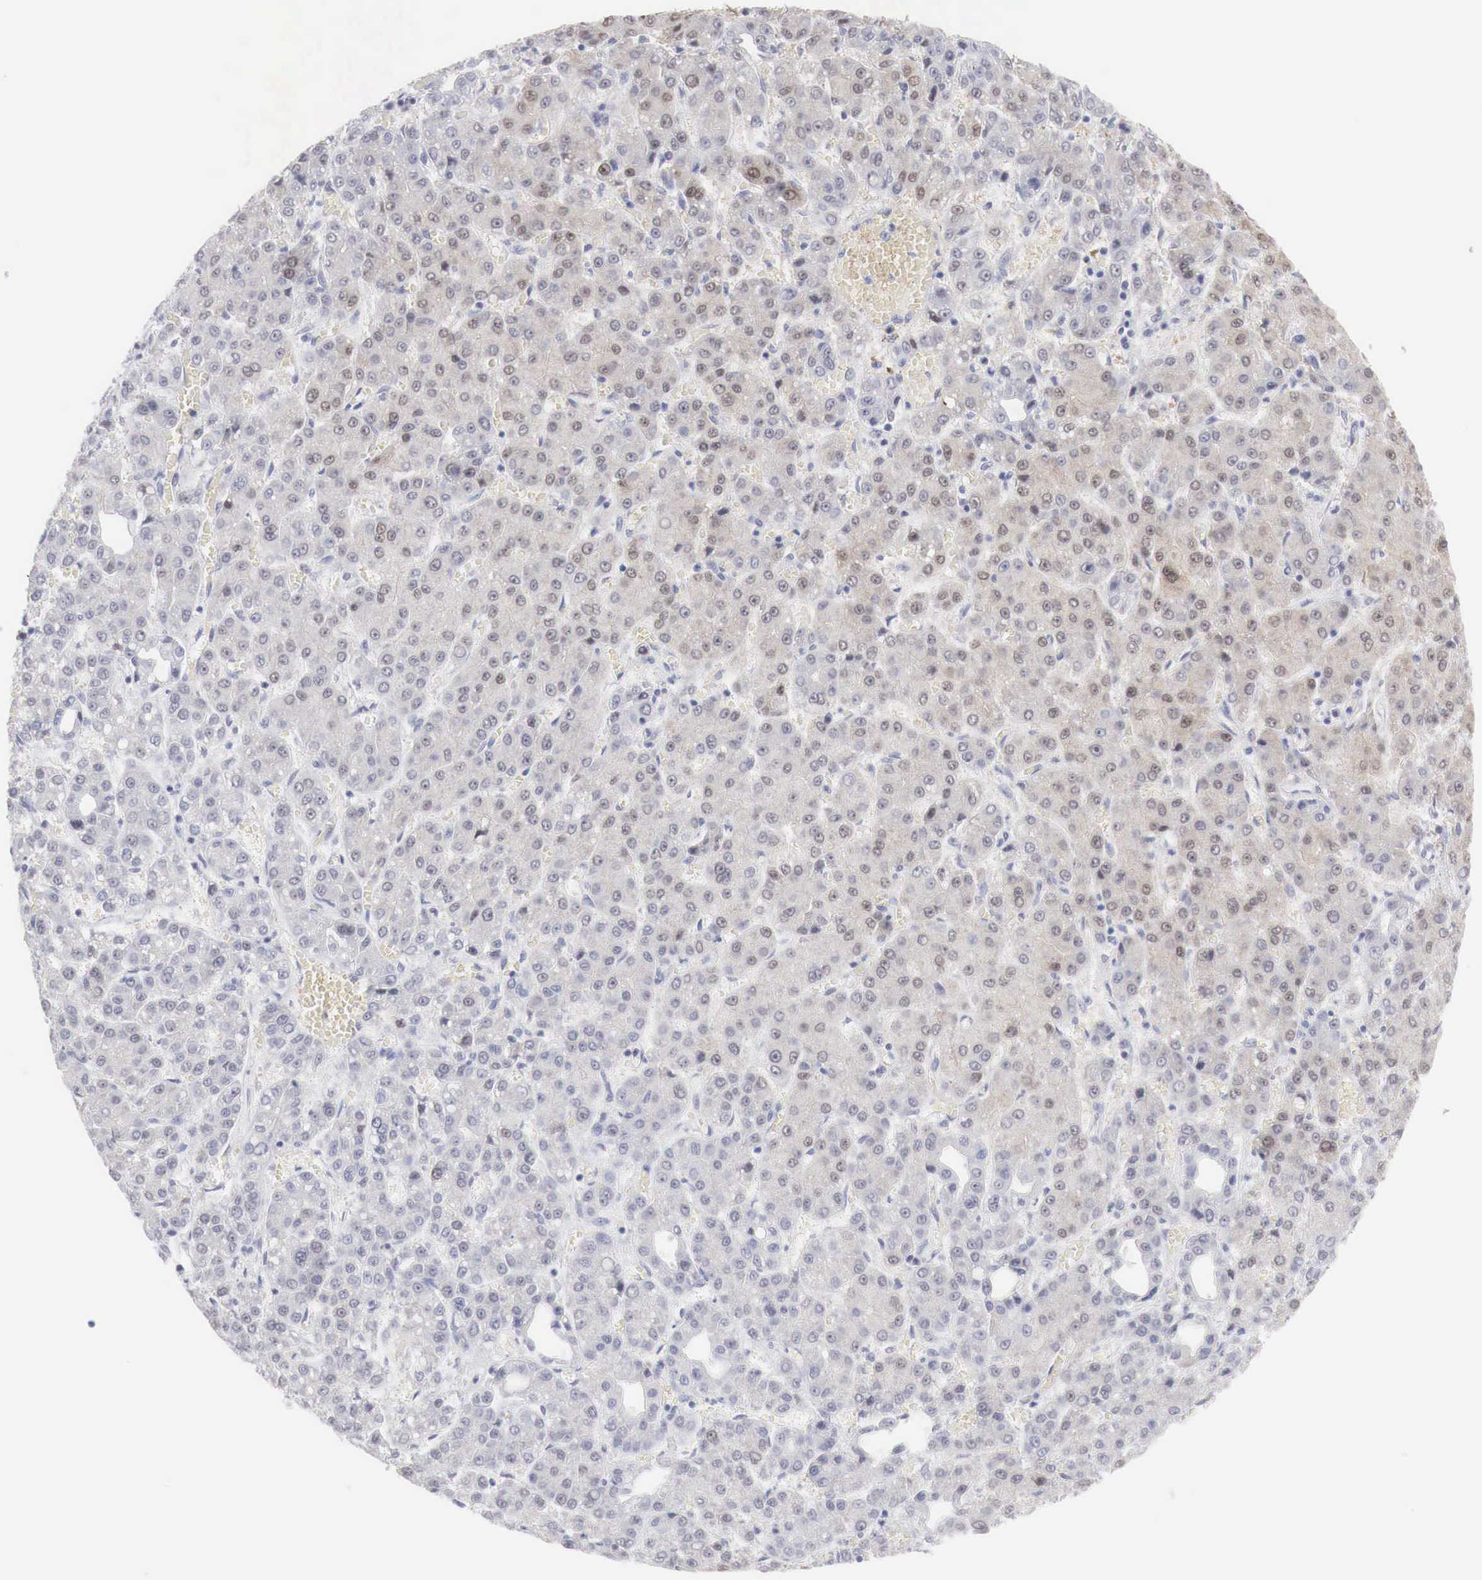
{"staining": {"intensity": "weak", "quantity": "<25%", "location": "cytoplasmic/membranous,nuclear"}, "tissue": "liver cancer", "cell_type": "Tumor cells", "image_type": "cancer", "snomed": [{"axis": "morphology", "description": "Carcinoma, Hepatocellular, NOS"}, {"axis": "topography", "description": "Liver"}], "caption": "IHC image of neoplastic tissue: human liver hepatocellular carcinoma stained with DAB (3,3'-diaminobenzidine) demonstrates no significant protein positivity in tumor cells.", "gene": "FOXP2", "patient": {"sex": "male", "age": 69}}